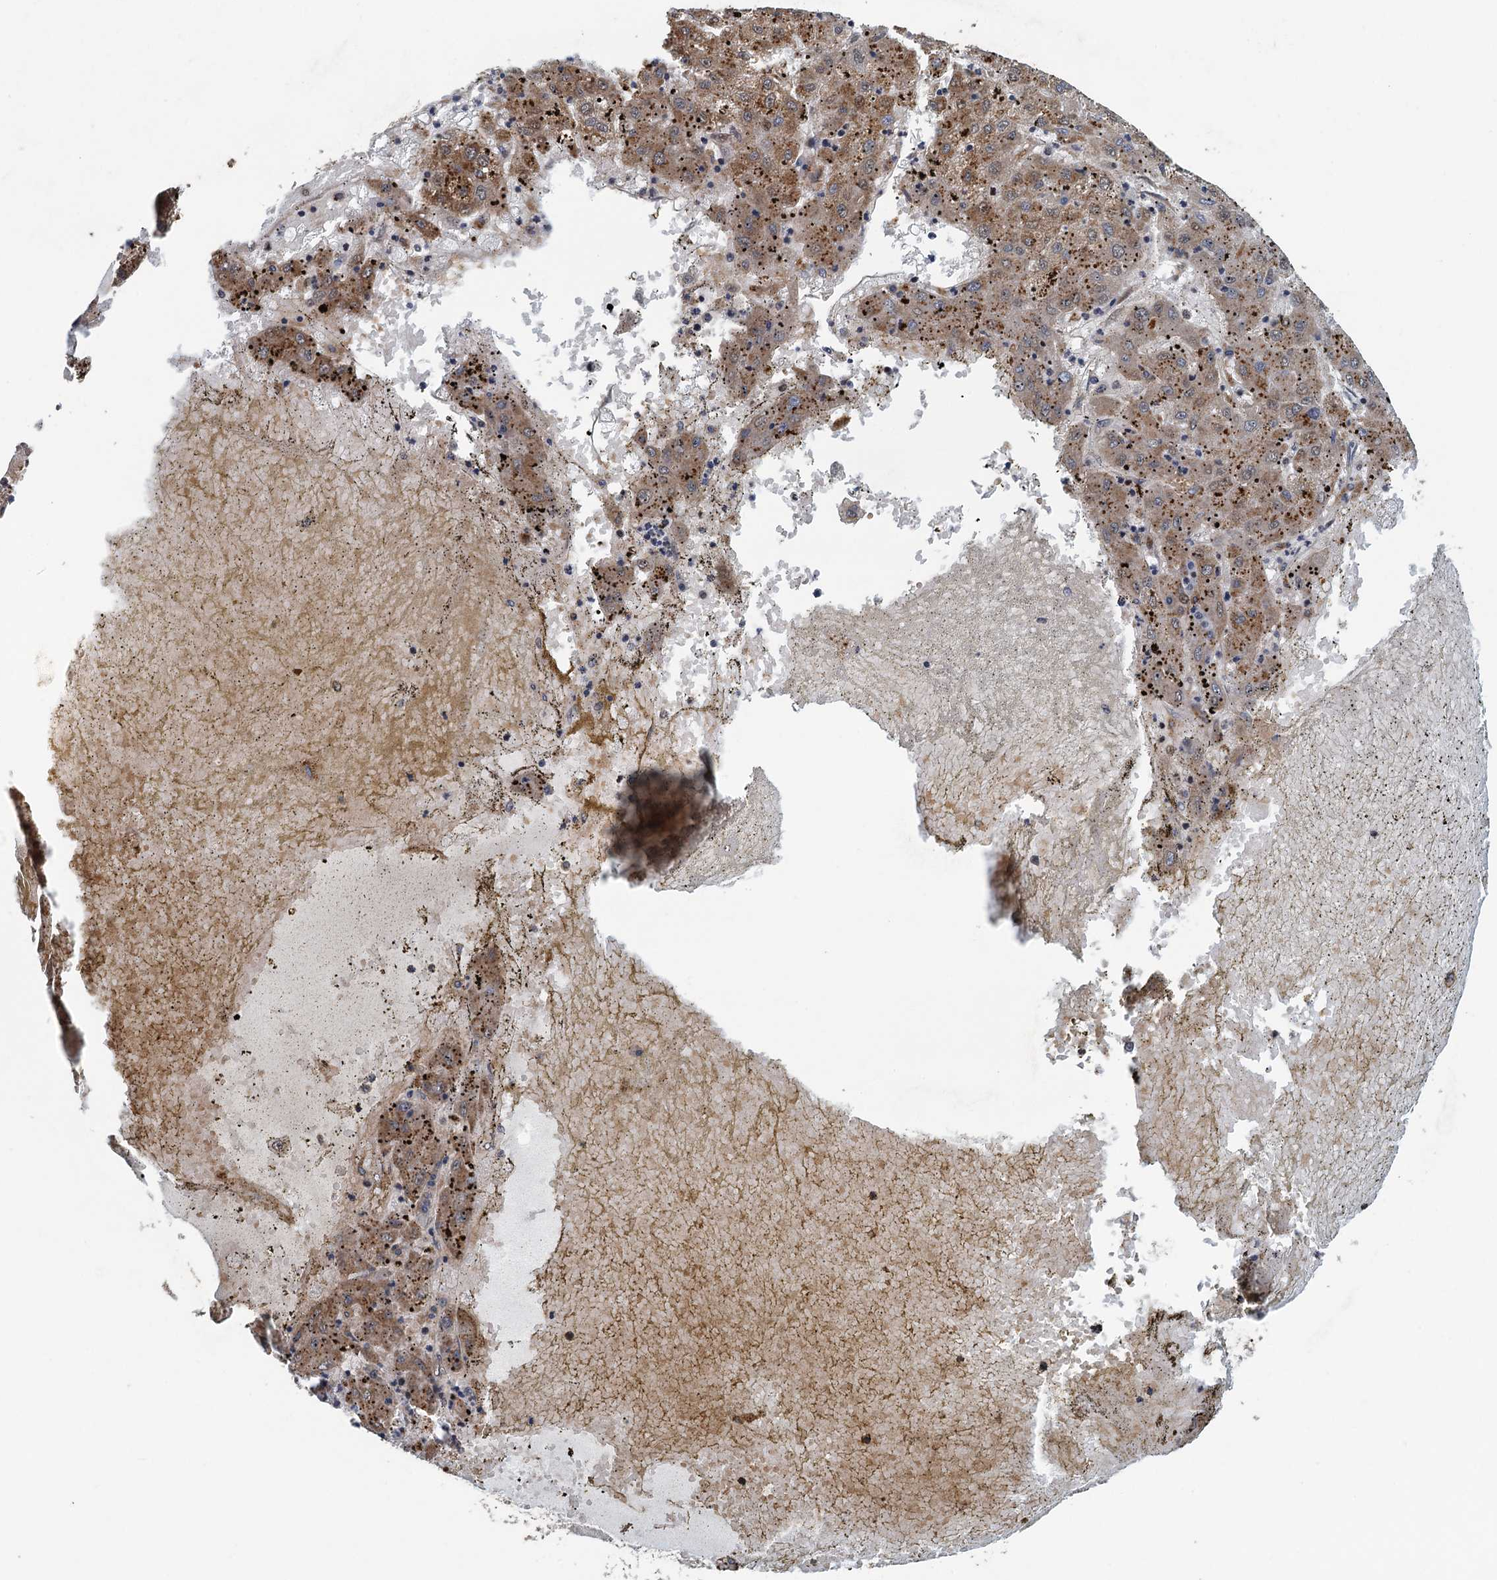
{"staining": {"intensity": "moderate", "quantity": ">75%", "location": "cytoplasmic/membranous"}, "tissue": "liver cancer", "cell_type": "Tumor cells", "image_type": "cancer", "snomed": [{"axis": "morphology", "description": "Carcinoma, Hepatocellular, NOS"}, {"axis": "topography", "description": "Liver"}], "caption": "A brown stain labels moderate cytoplasmic/membranous expression of a protein in human liver hepatocellular carcinoma tumor cells. The staining is performed using DAB (3,3'-diaminobenzidine) brown chromogen to label protein expression. The nuclei are counter-stained blue using hematoxylin.", "gene": "AGRN", "patient": {"sex": "male", "age": 72}}